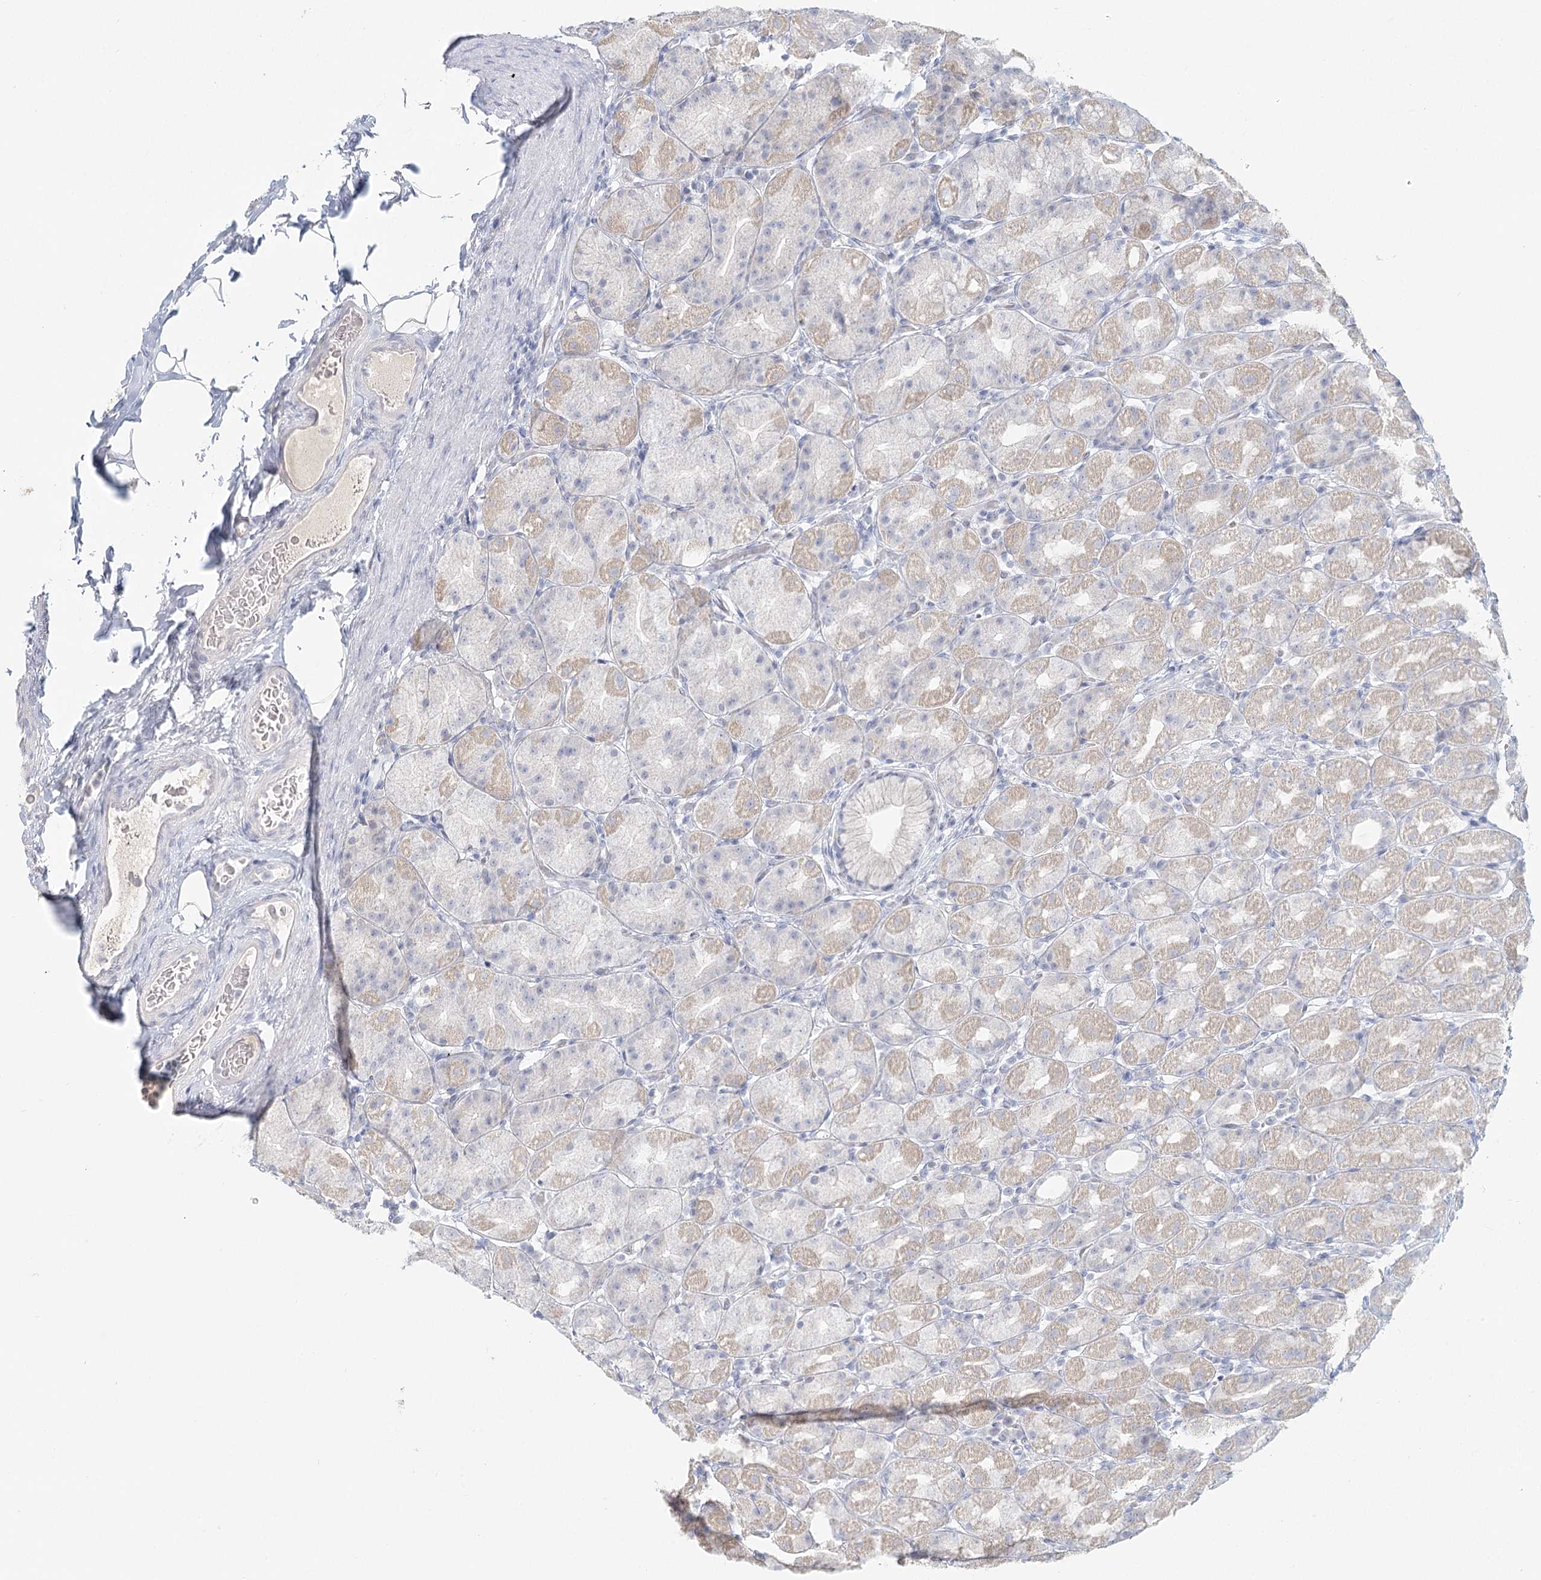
{"staining": {"intensity": "weak", "quantity": "25%-75%", "location": "cytoplasmic/membranous"}, "tissue": "stomach", "cell_type": "Glandular cells", "image_type": "normal", "snomed": [{"axis": "morphology", "description": "Normal tissue, NOS"}, {"axis": "topography", "description": "Stomach, upper"}], "caption": "A micrograph of human stomach stained for a protein exhibits weak cytoplasmic/membranous brown staining in glandular cells.", "gene": "DMGDH", "patient": {"sex": "male", "age": 68}}